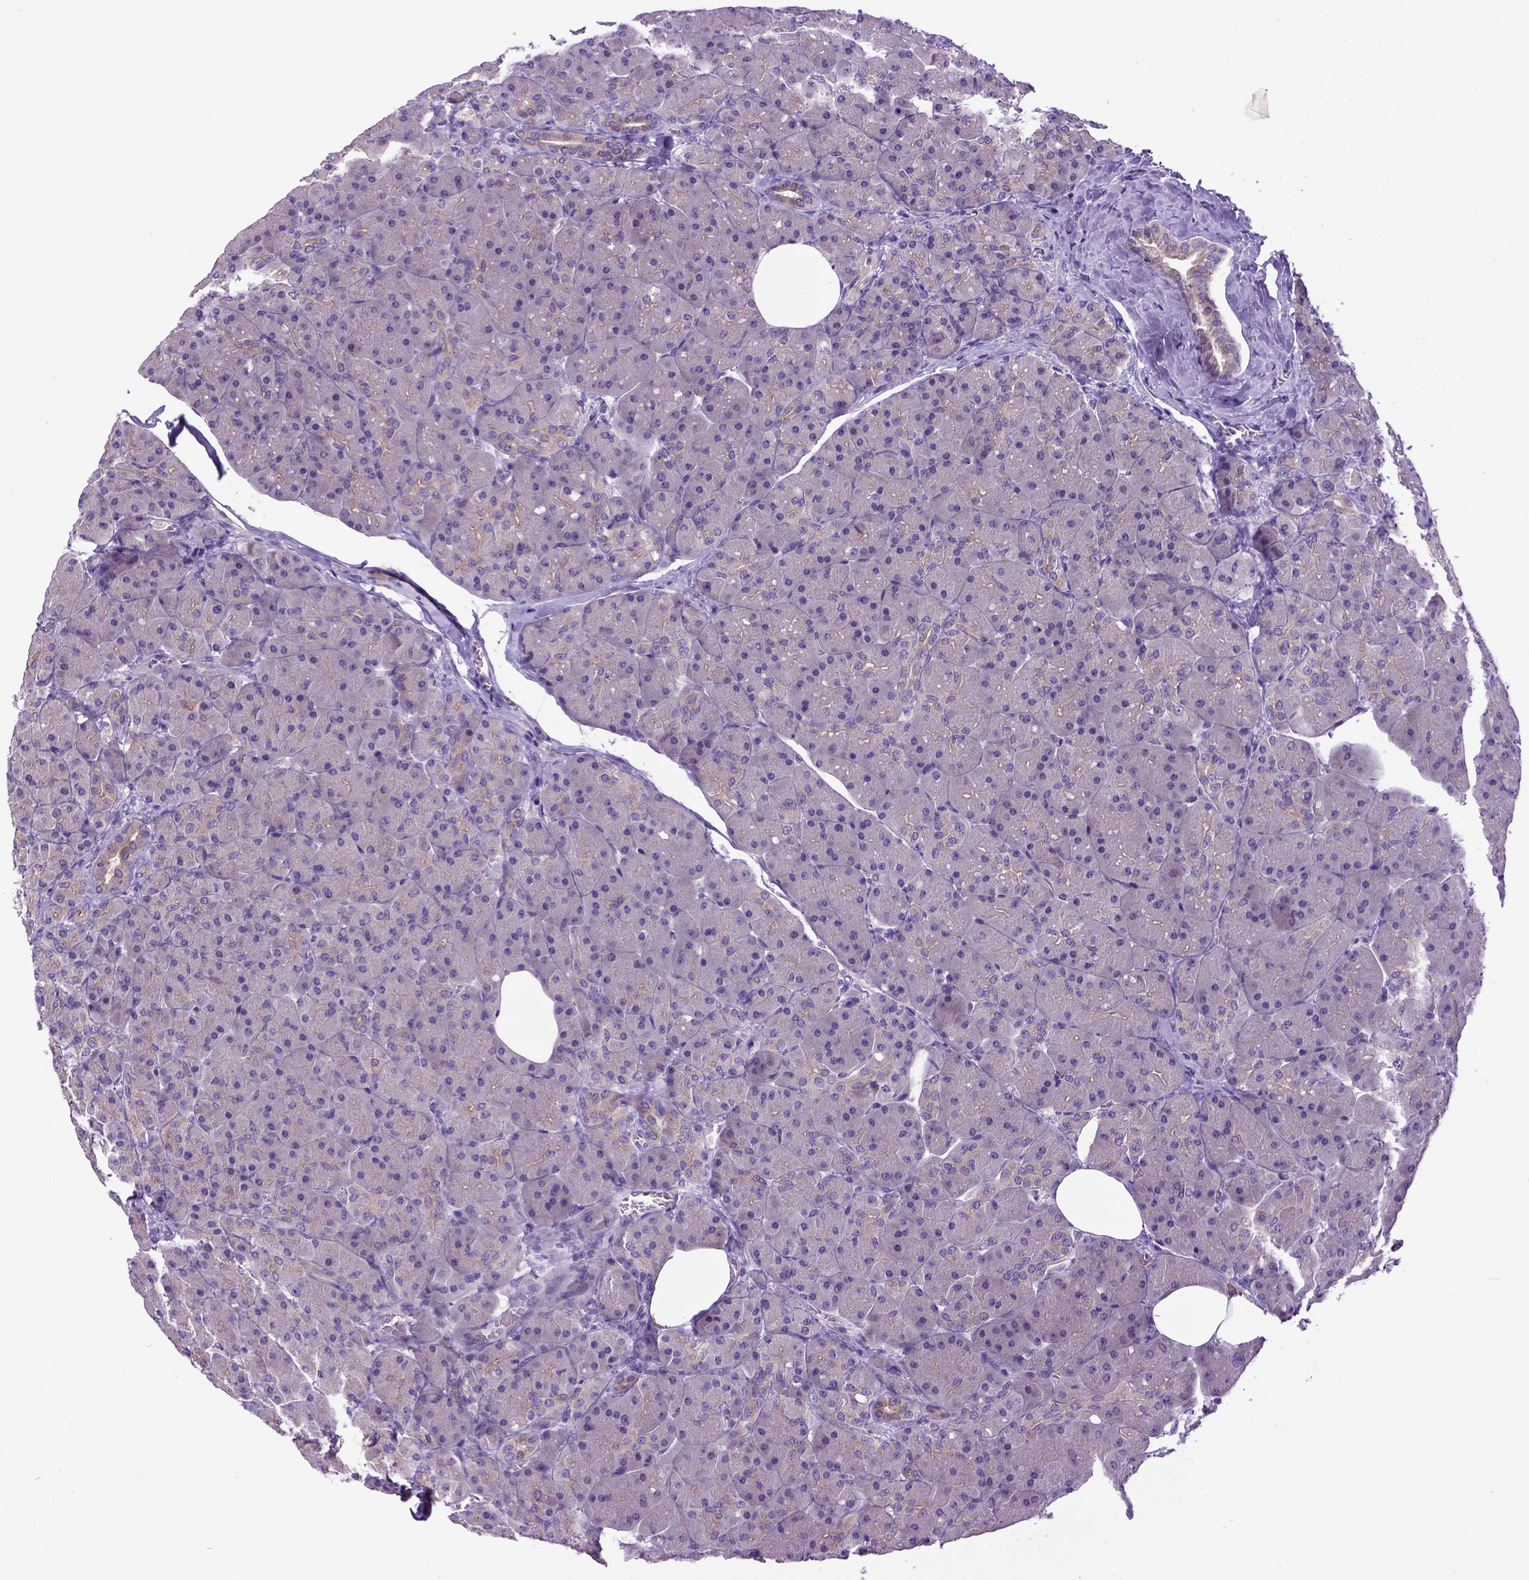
{"staining": {"intensity": "weak", "quantity": ">75%", "location": "cytoplasmic/membranous"}, "tissue": "pancreas", "cell_type": "Exocrine glandular cells", "image_type": "normal", "snomed": [{"axis": "morphology", "description": "Normal tissue, NOS"}, {"axis": "topography", "description": "Pancreas"}], "caption": "Benign pancreas was stained to show a protein in brown. There is low levels of weak cytoplasmic/membranous expression in about >75% of exocrine glandular cells.", "gene": "NEK5", "patient": {"sex": "male", "age": 55}}